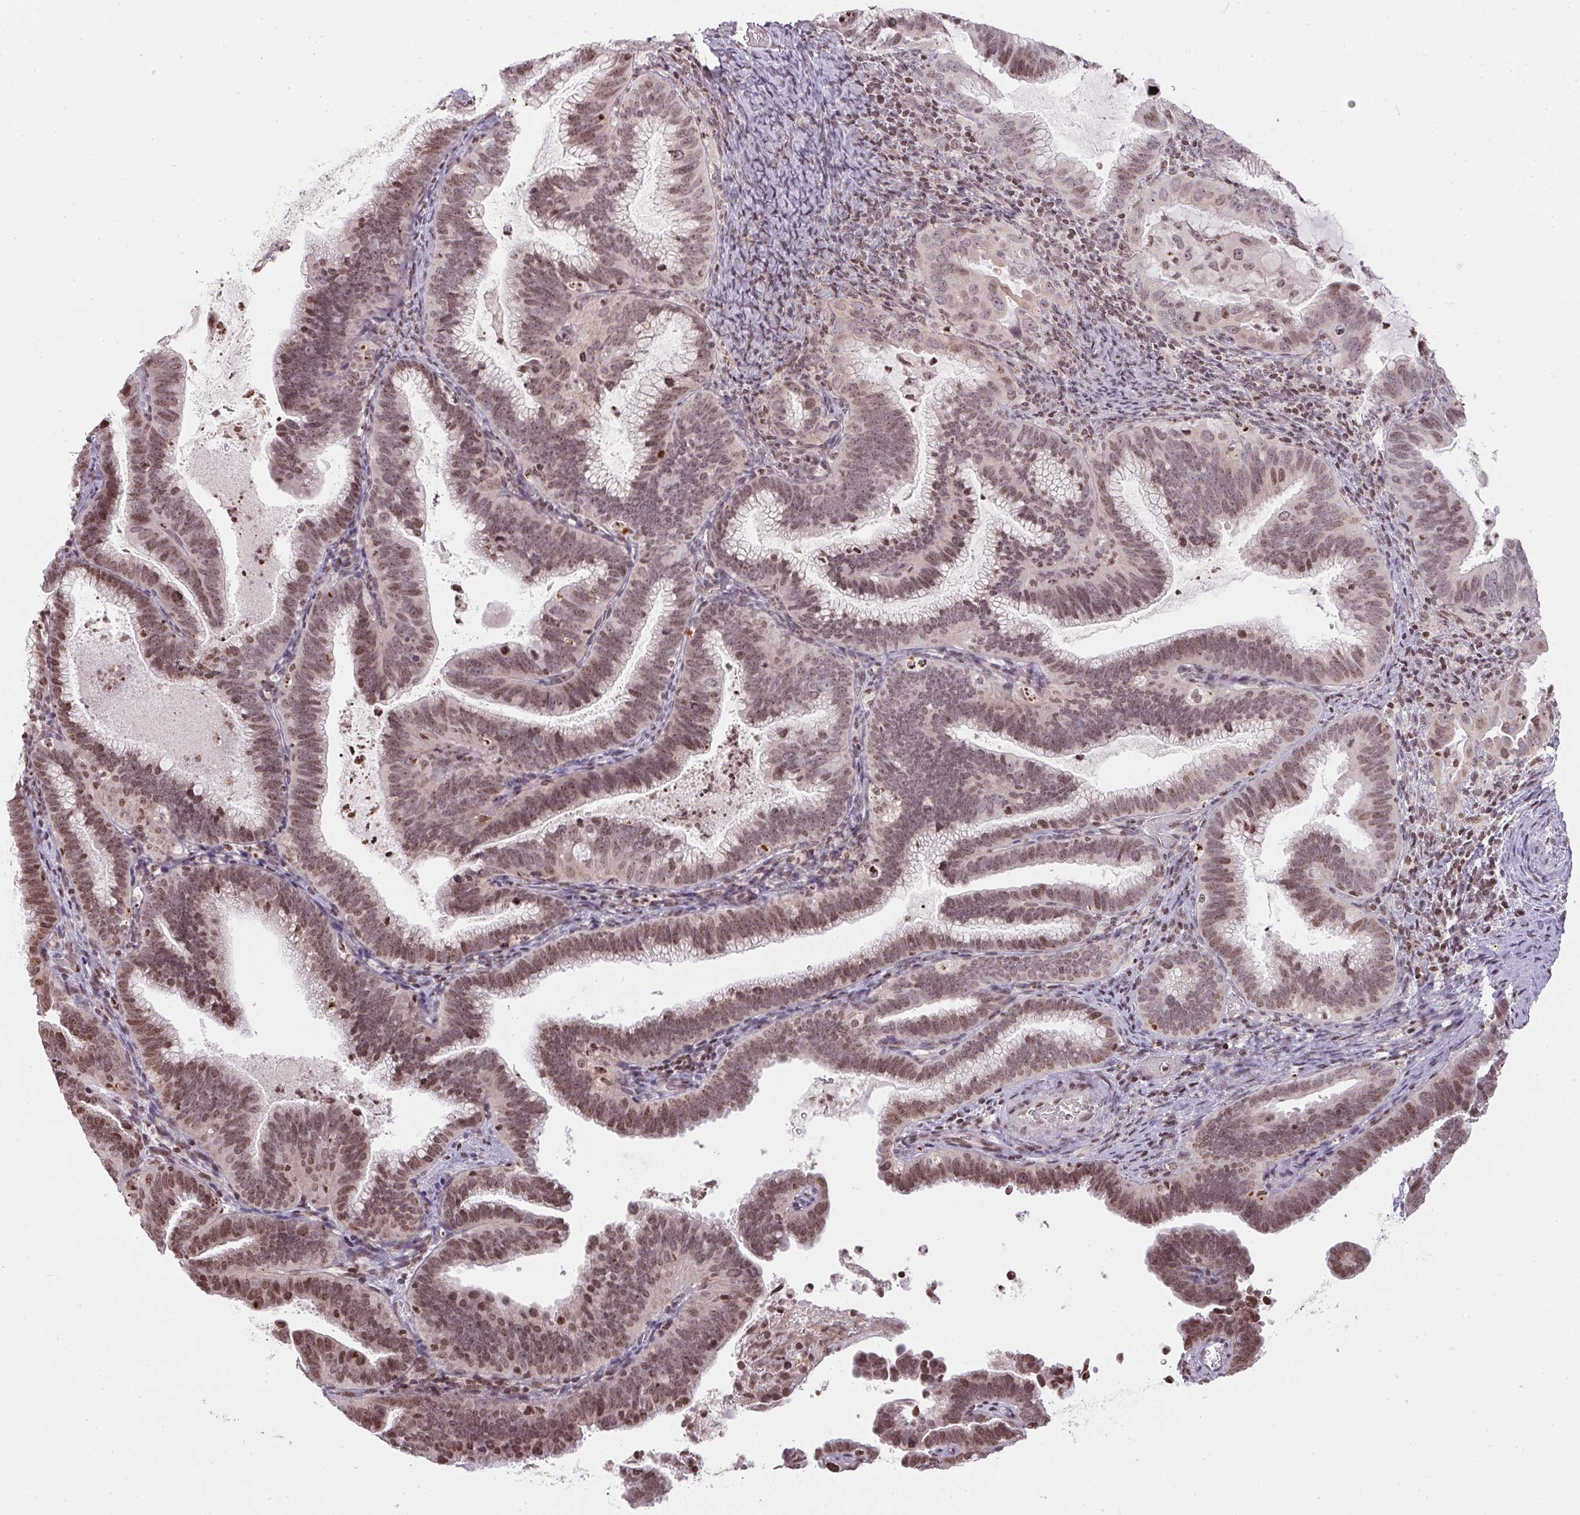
{"staining": {"intensity": "moderate", "quantity": ">75%", "location": "nuclear"}, "tissue": "cervical cancer", "cell_type": "Tumor cells", "image_type": "cancer", "snomed": [{"axis": "morphology", "description": "Adenocarcinoma, NOS"}, {"axis": "topography", "description": "Cervix"}], "caption": "Human cervical cancer (adenocarcinoma) stained with a brown dye displays moderate nuclear positive expression in about >75% of tumor cells.", "gene": "RNF181", "patient": {"sex": "female", "age": 61}}